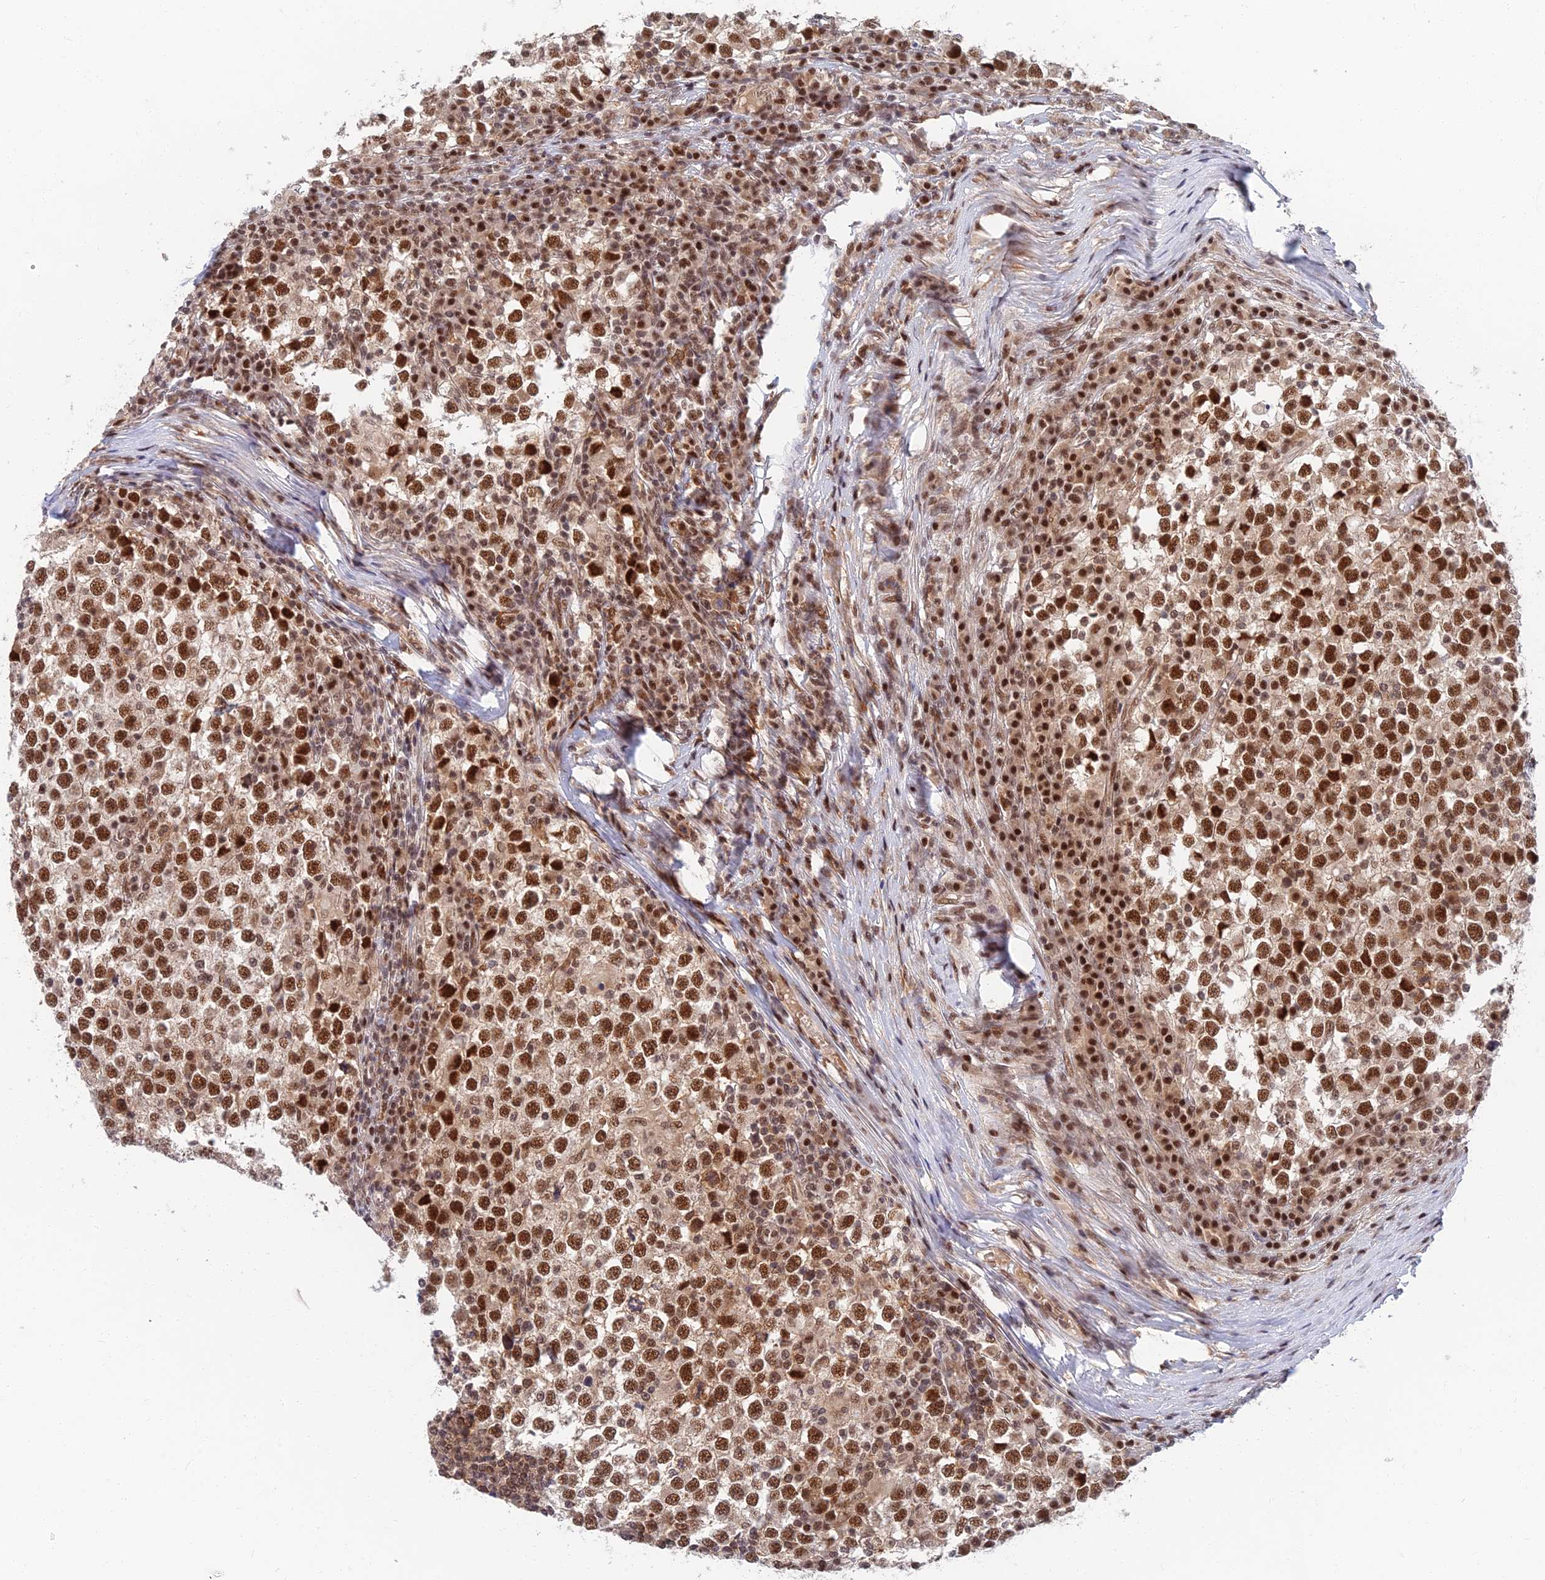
{"staining": {"intensity": "strong", "quantity": ">75%", "location": "nuclear"}, "tissue": "testis cancer", "cell_type": "Tumor cells", "image_type": "cancer", "snomed": [{"axis": "morphology", "description": "Seminoma, NOS"}, {"axis": "topography", "description": "Testis"}], "caption": "IHC histopathology image of testis seminoma stained for a protein (brown), which shows high levels of strong nuclear expression in approximately >75% of tumor cells.", "gene": "TCEA2", "patient": {"sex": "male", "age": 65}}